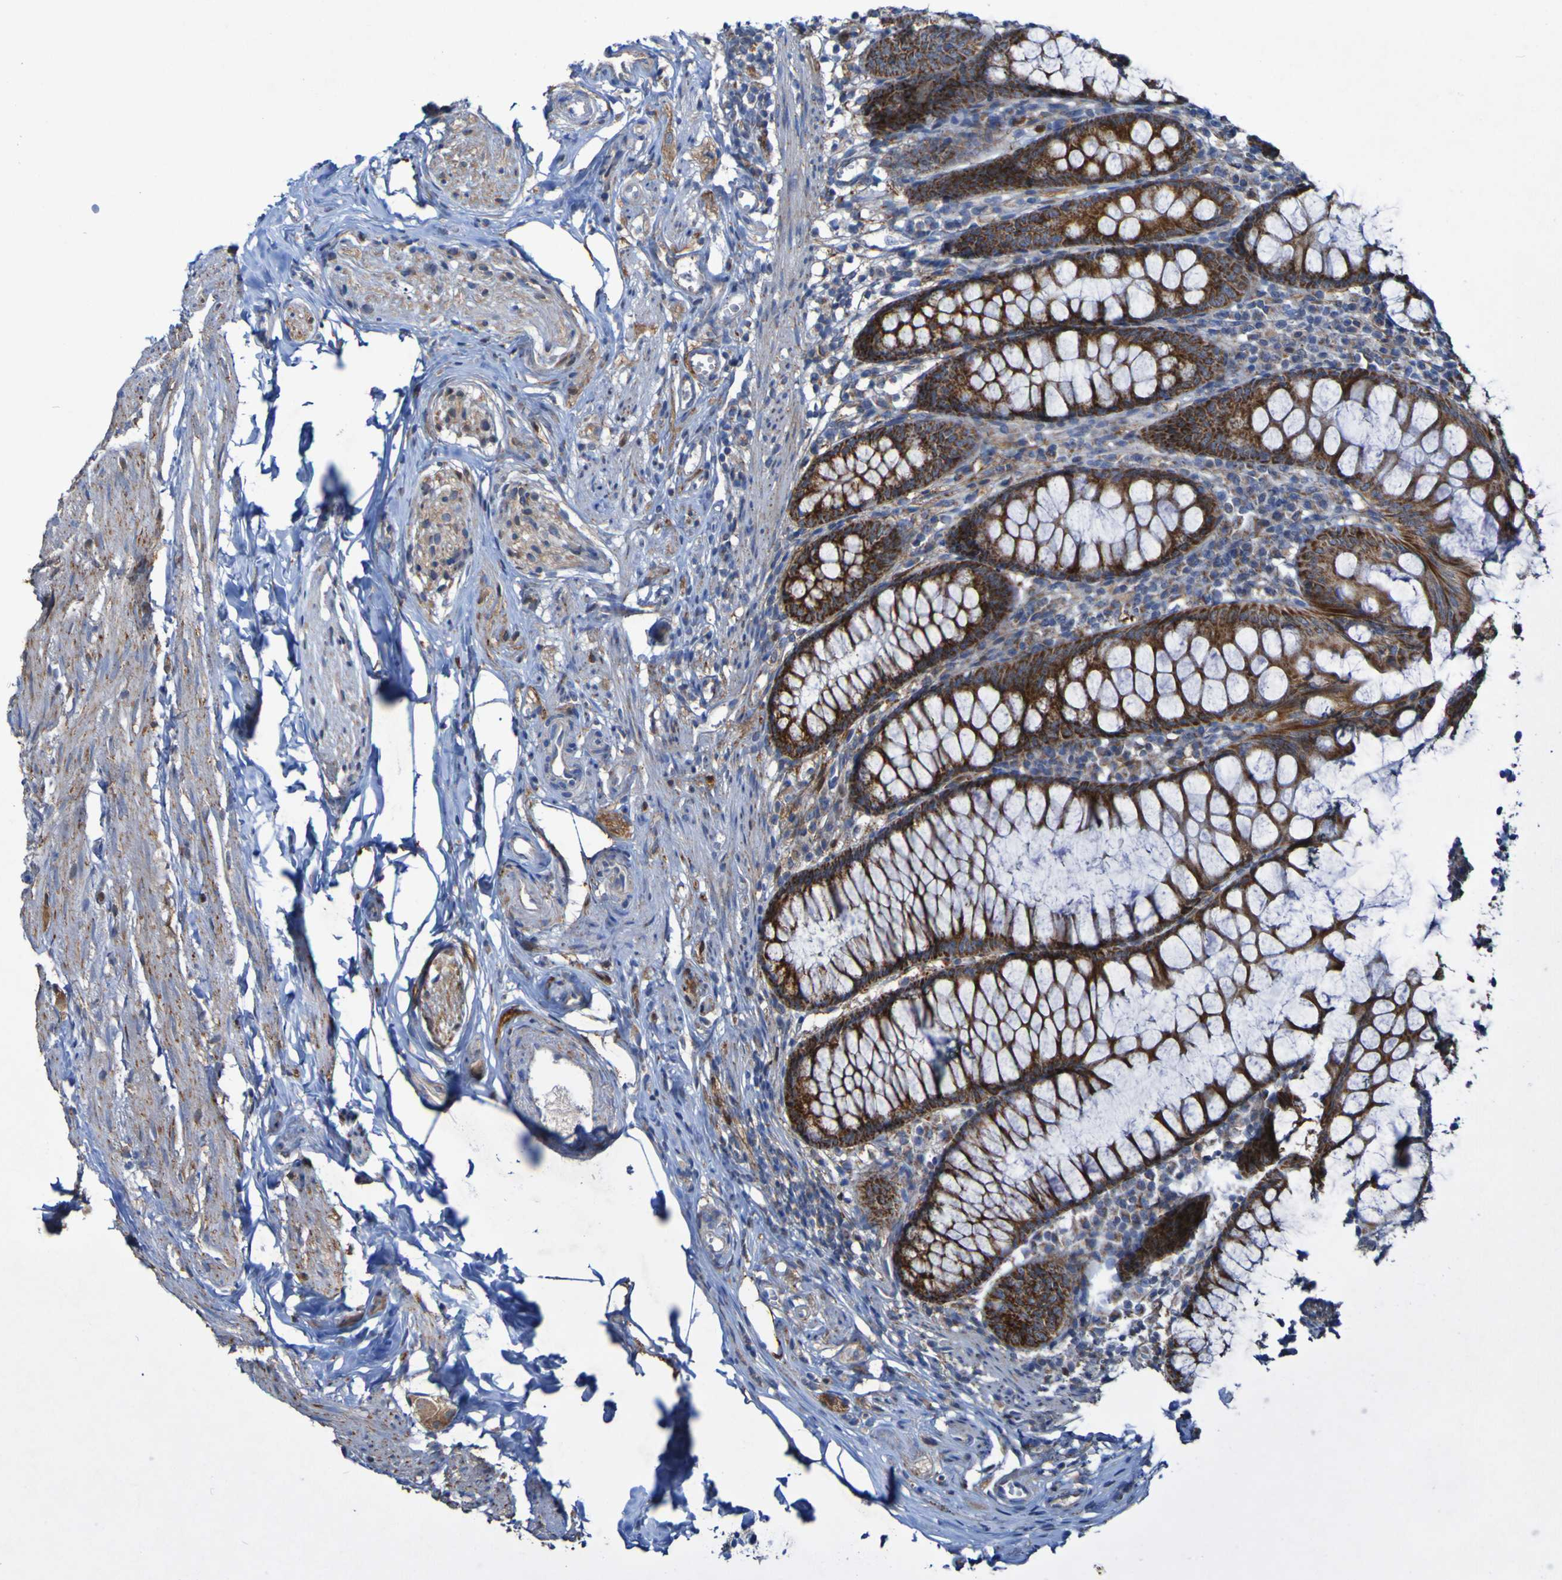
{"staining": {"intensity": "strong", "quantity": ">75%", "location": "cytoplasmic/membranous"}, "tissue": "appendix", "cell_type": "Glandular cells", "image_type": "normal", "snomed": [{"axis": "morphology", "description": "Normal tissue, NOS"}, {"axis": "topography", "description": "Appendix"}], "caption": "Immunohistochemistry (IHC) image of unremarkable human appendix stained for a protein (brown), which demonstrates high levels of strong cytoplasmic/membranous expression in about >75% of glandular cells.", "gene": "CCDC51", "patient": {"sex": "female", "age": 77}}